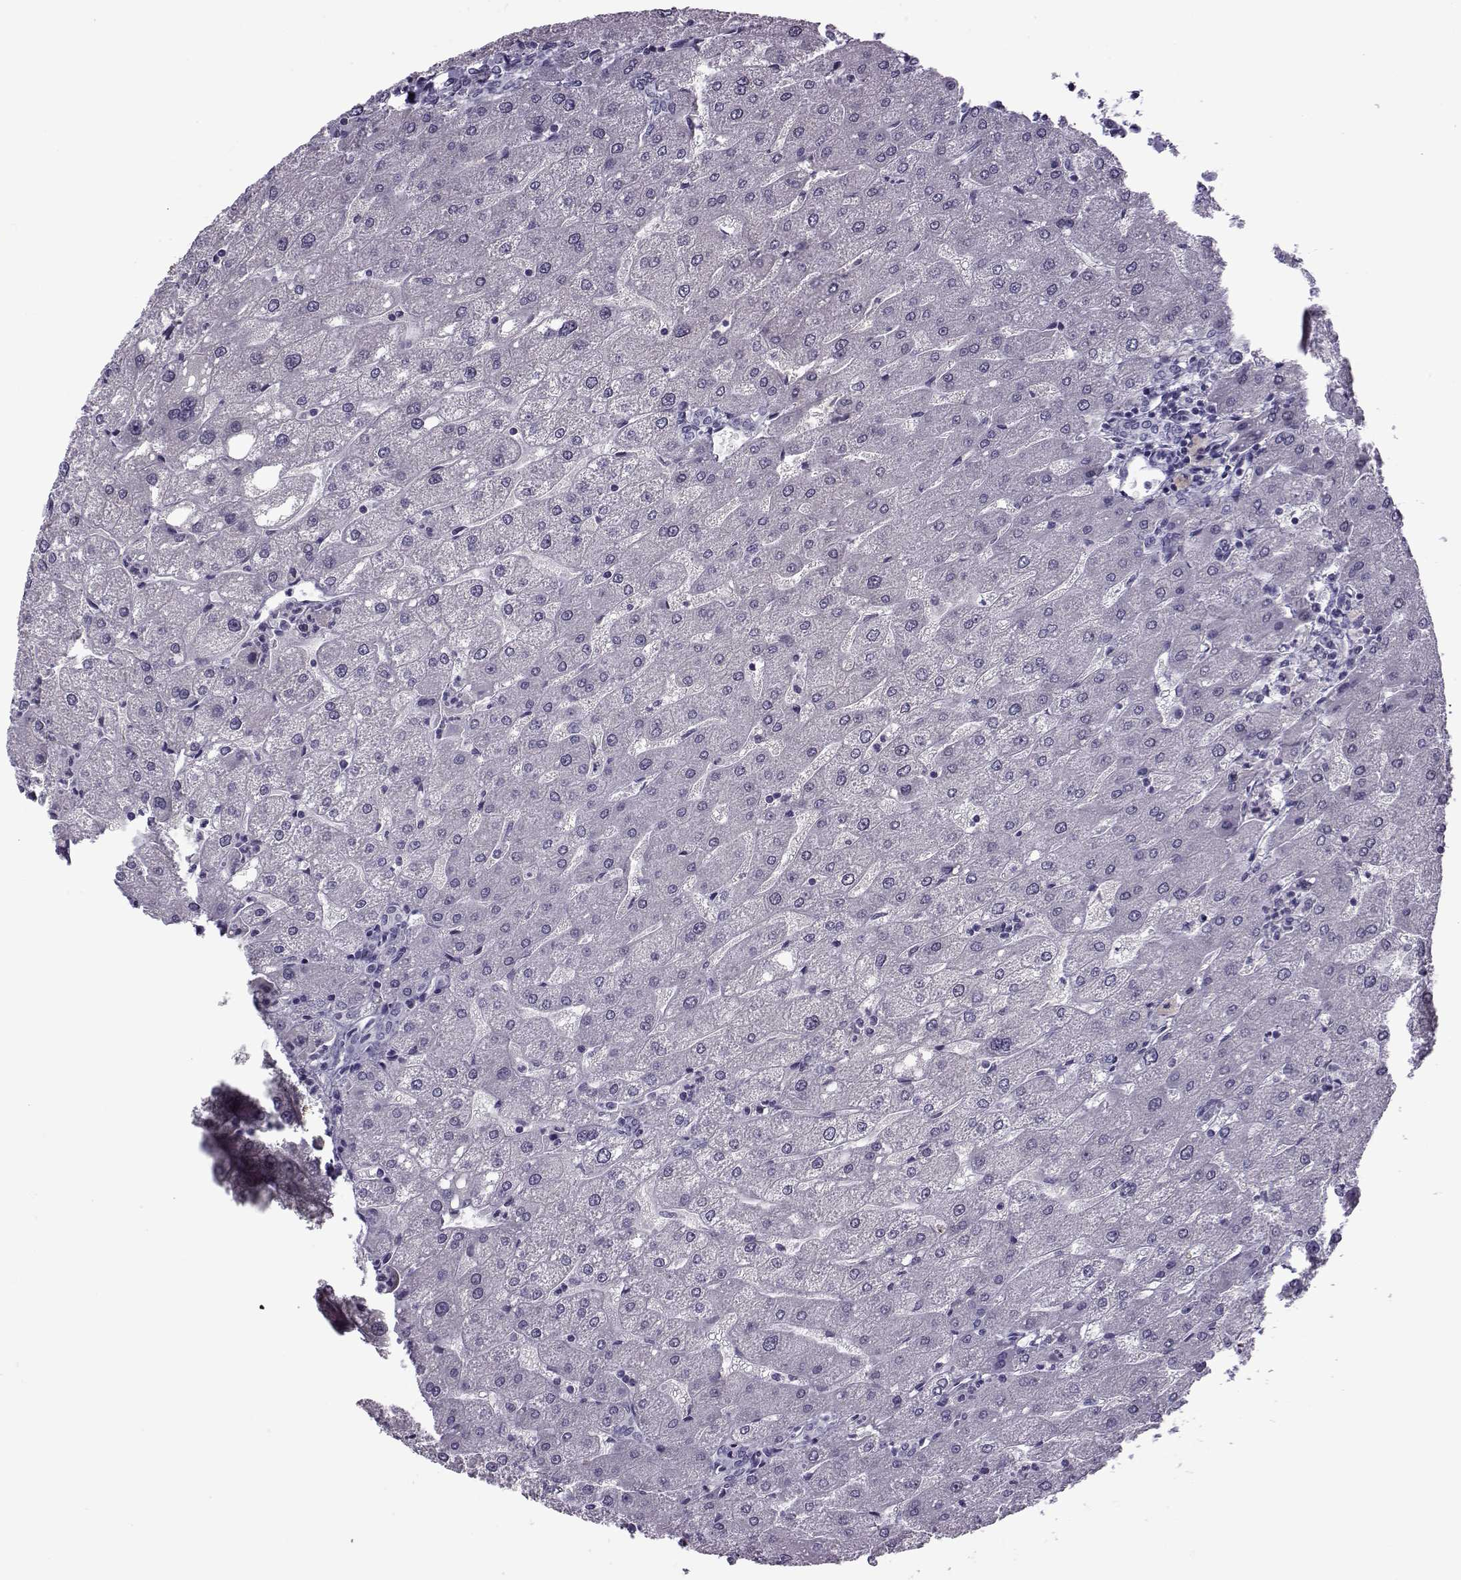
{"staining": {"intensity": "negative", "quantity": "none", "location": "none"}, "tissue": "liver", "cell_type": "Cholangiocytes", "image_type": "normal", "snomed": [{"axis": "morphology", "description": "Normal tissue, NOS"}, {"axis": "topography", "description": "Liver"}], "caption": "Immunohistochemistry (IHC) histopathology image of normal liver stained for a protein (brown), which demonstrates no expression in cholangiocytes.", "gene": "OIP5", "patient": {"sex": "male", "age": 67}}